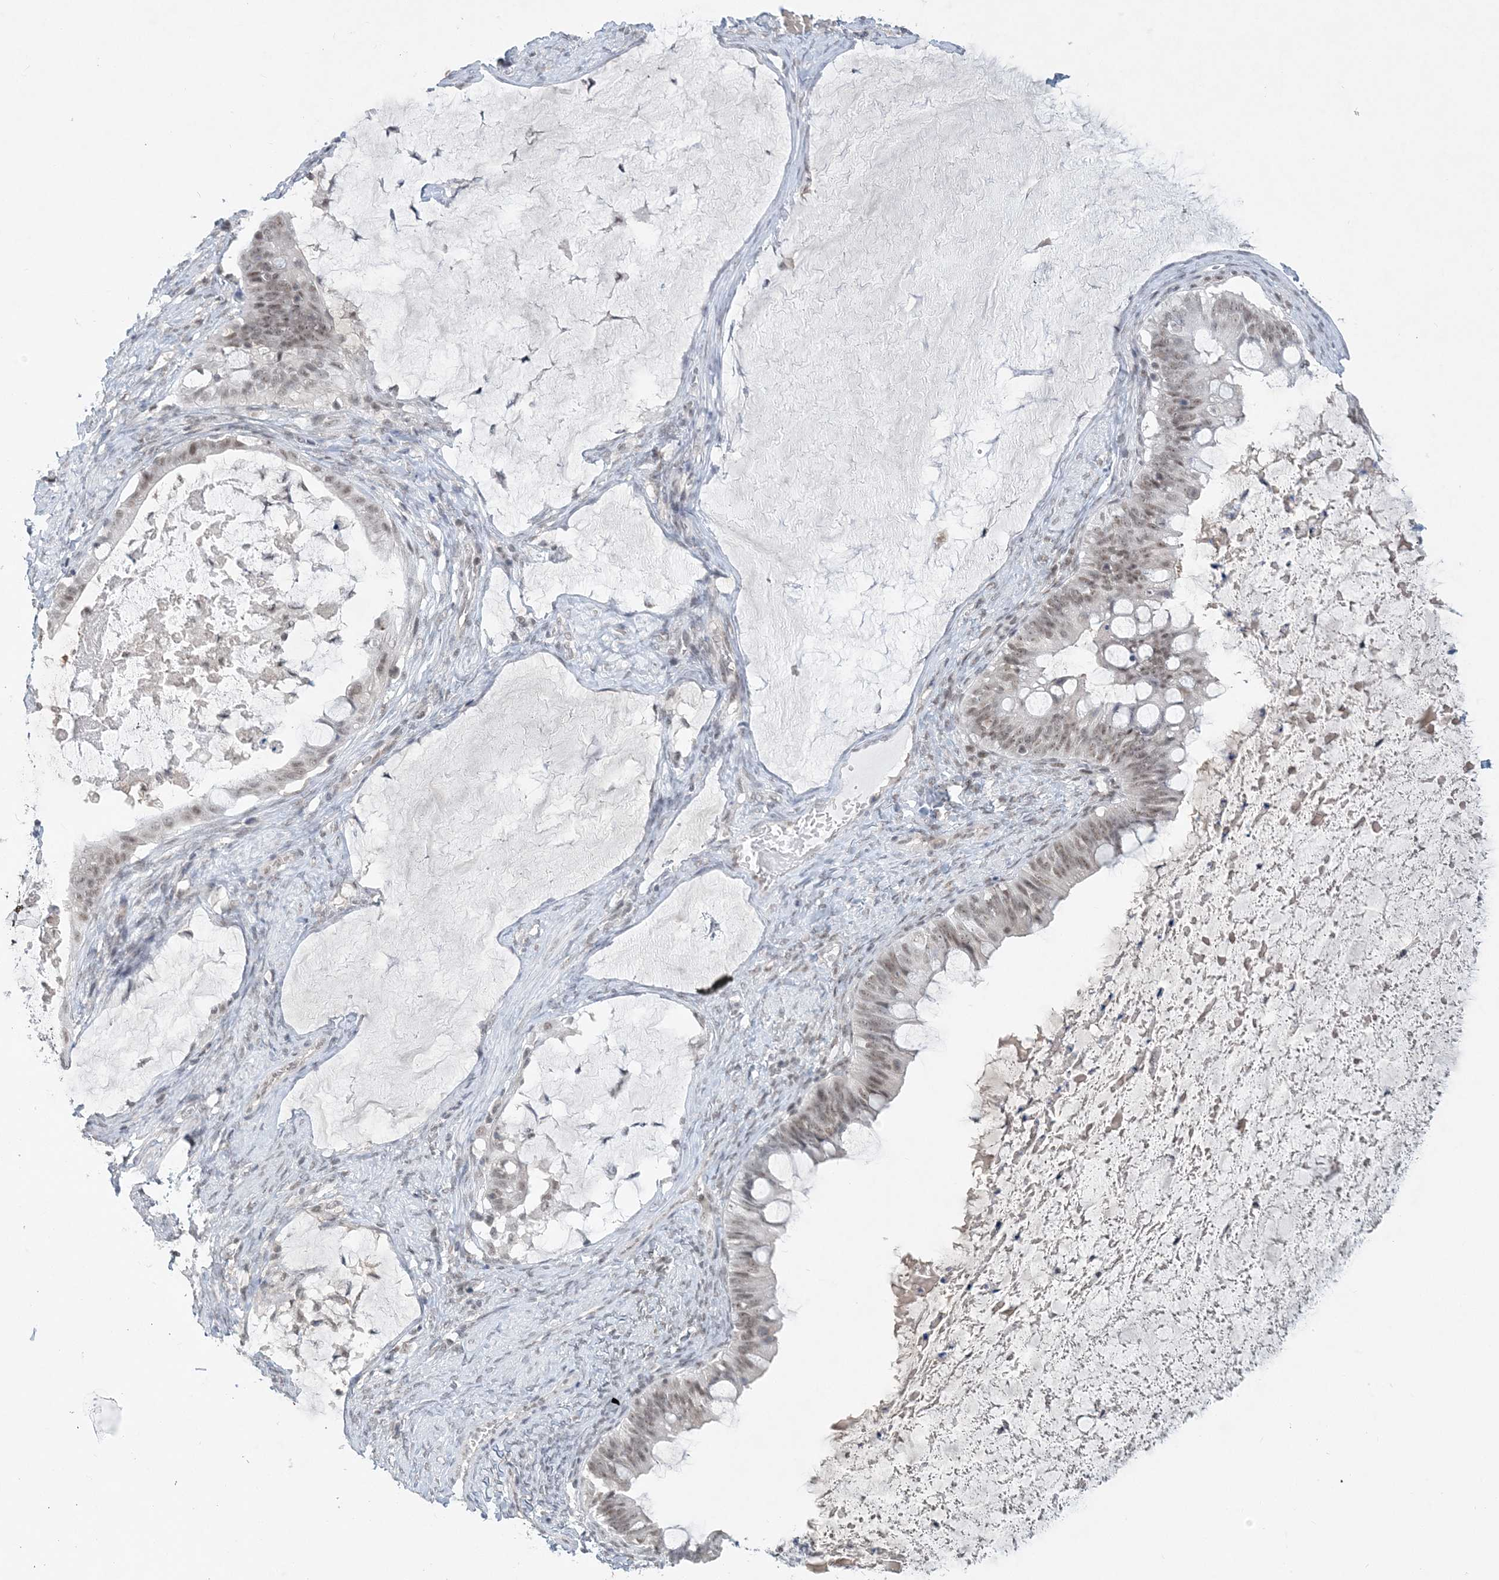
{"staining": {"intensity": "weak", "quantity": "25%-75%", "location": "nuclear"}, "tissue": "ovarian cancer", "cell_type": "Tumor cells", "image_type": "cancer", "snomed": [{"axis": "morphology", "description": "Cystadenocarcinoma, mucinous, NOS"}, {"axis": "topography", "description": "Ovary"}], "caption": "Immunohistochemical staining of ovarian cancer demonstrates low levels of weak nuclear staining in approximately 25%-75% of tumor cells. The staining was performed using DAB (3,3'-diaminobenzidine) to visualize the protein expression in brown, while the nuclei were stained in blue with hematoxylin (Magnification: 20x).", "gene": "KMT2D", "patient": {"sex": "female", "age": 61}}